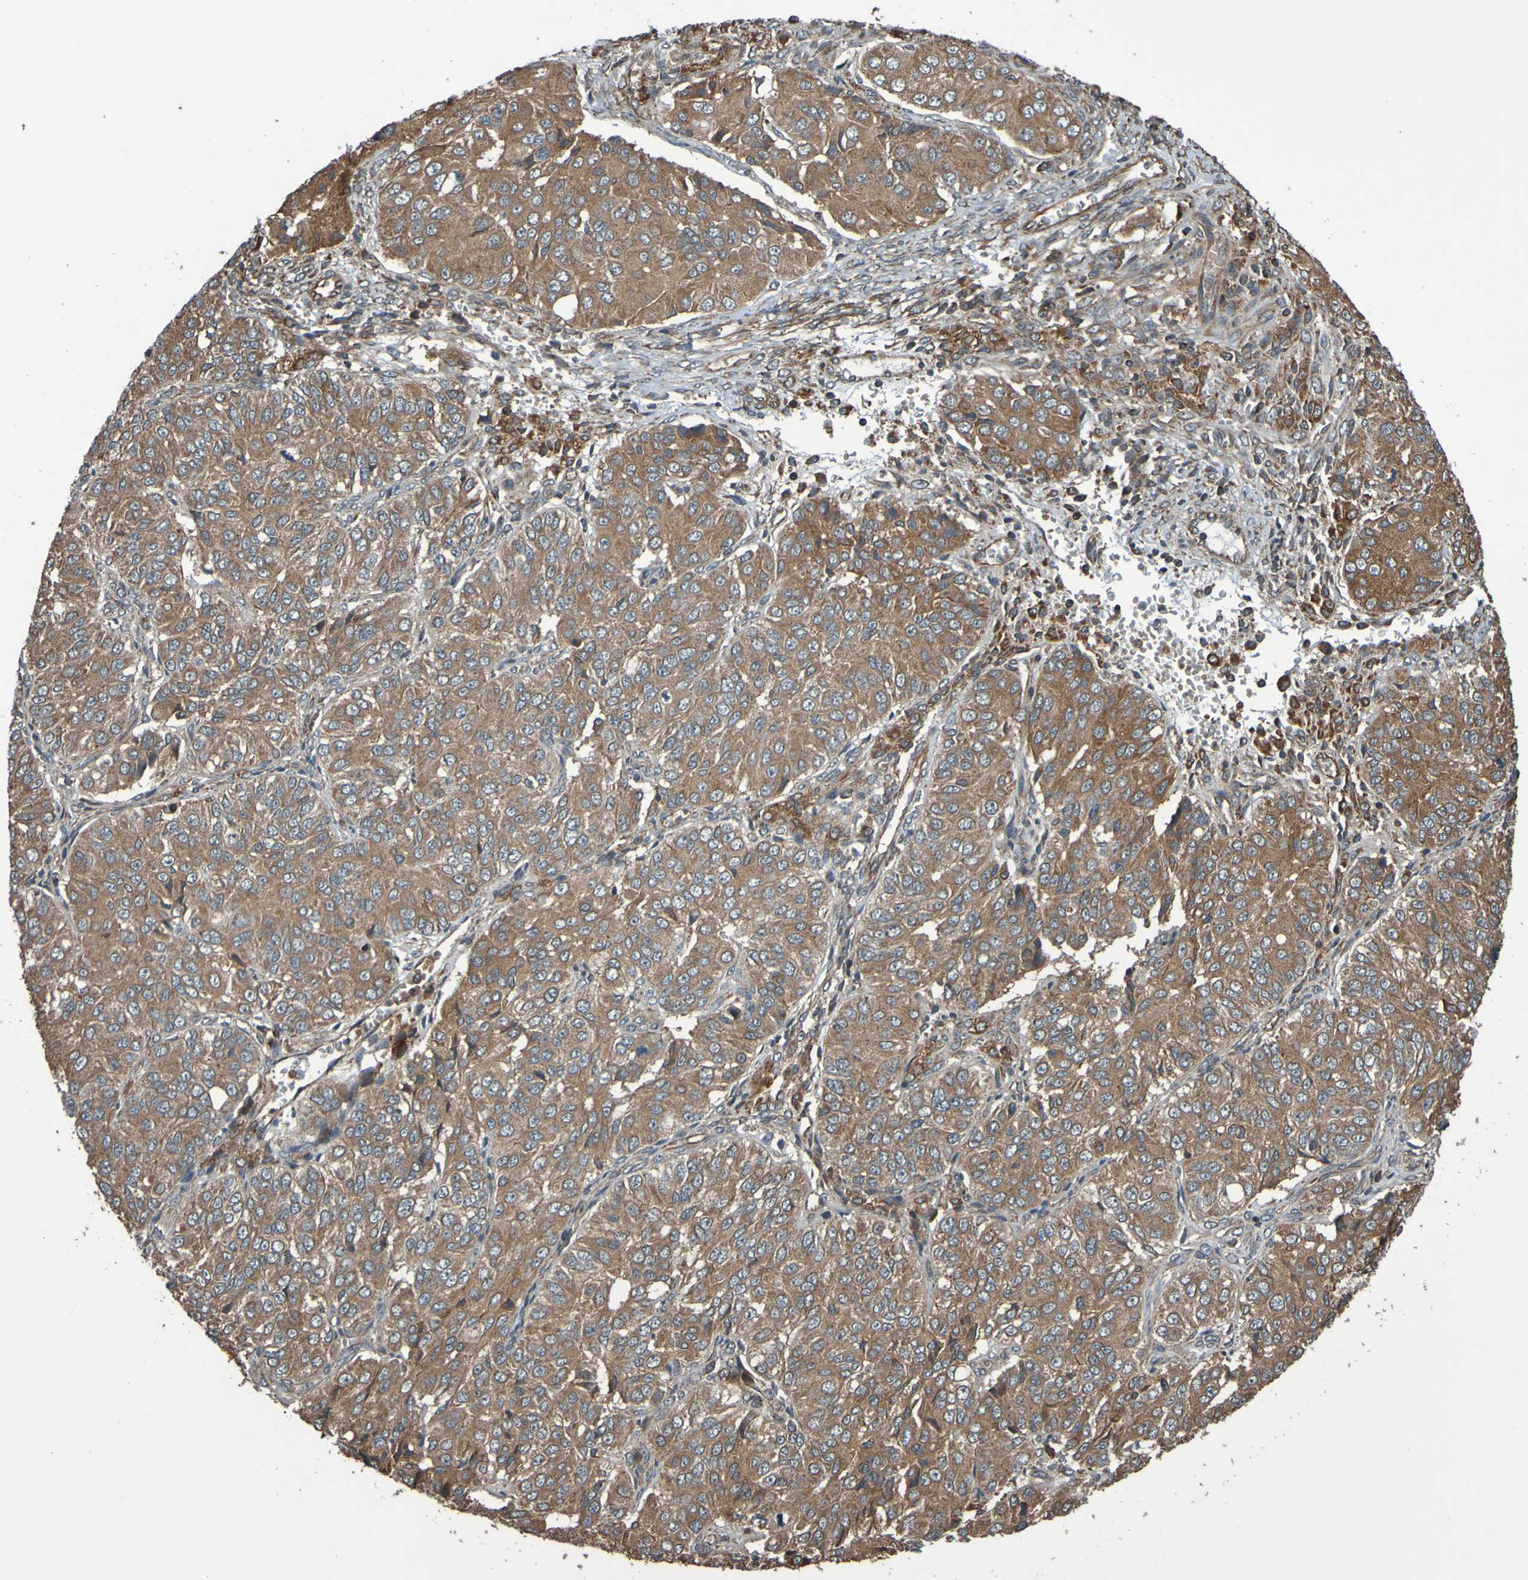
{"staining": {"intensity": "moderate", "quantity": ">75%", "location": "cytoplasmic/membranous"}, "tissue": "ovarian cancer", "cell_type": "Tumor cells", "image_type": "cancer", "snomed": [{"axis": "morphology", "description": "Carcinoma, endometroid"}, {"axis": "topography", "description": "Ovary"}], "caption": "Ovarian cancer was stained to show a protein in brown. There is medium levels of moderate cytoplasmic/membranous staining in approximately >75% of tumor cells.", "gene": "UCN", "patient": {"sex": "female", "age": 51}}